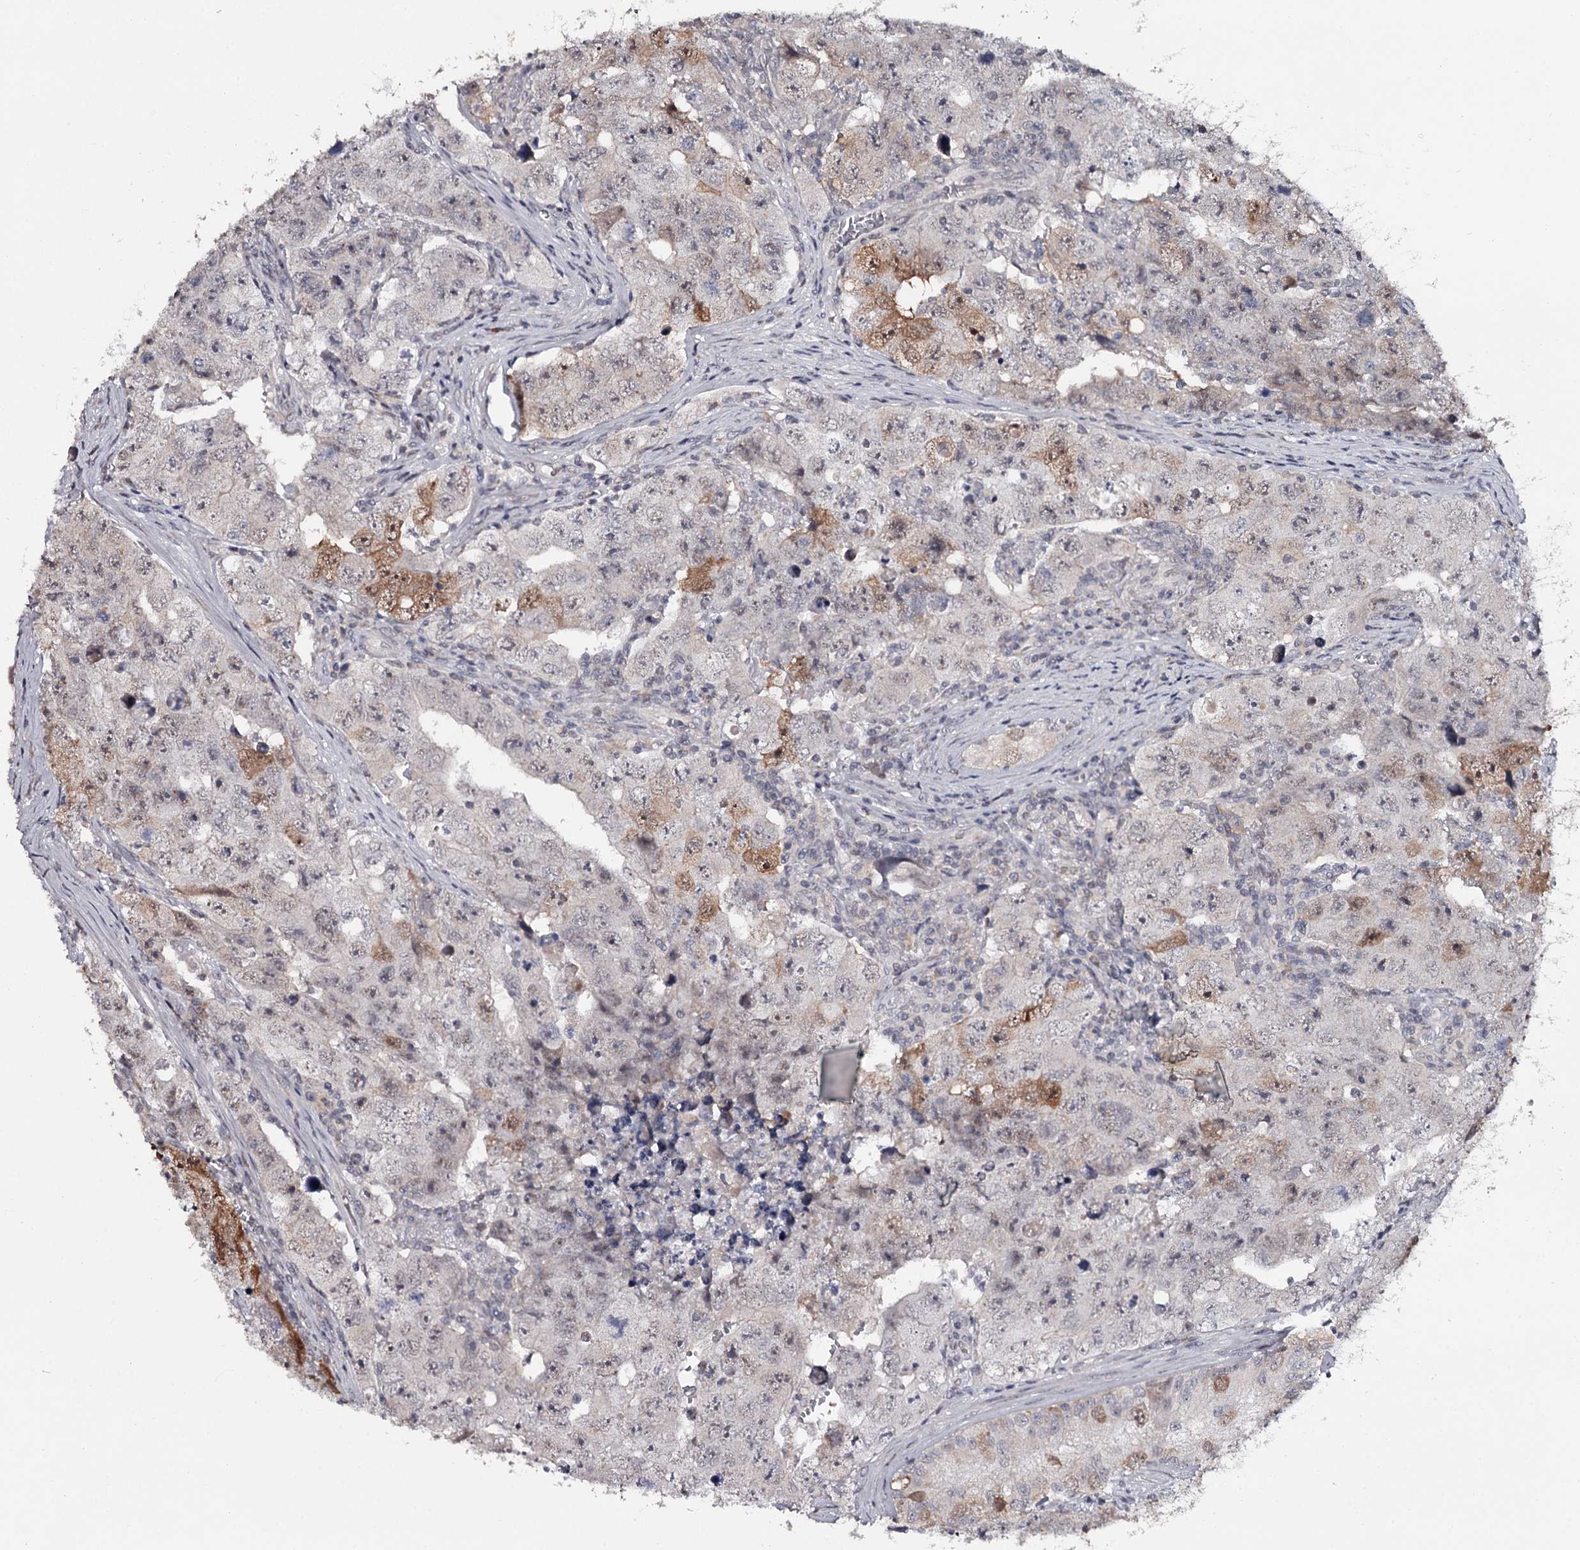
{"staining": {"intensity": "moderate", "quantity": "<25%", "location": "cytoplasmic/membranous"}, "tissue": "testis cancer", "cell_type": "Tumor cells", "image_type": "cancer", "snomed": [{"axis": "morphology", "description": "Carcinoma, Embryonal, NOS"}, {"axis": "topography", "description": "Testis"}], "caption": "Moderate cytoplasmic/membranous staining for a protein is present in about <25% of tumor cells of testis cancer (embryonal carcinoma) using IHC.", "gene": "GTSF1", "patient": {"sex": "male", "age": 17}}